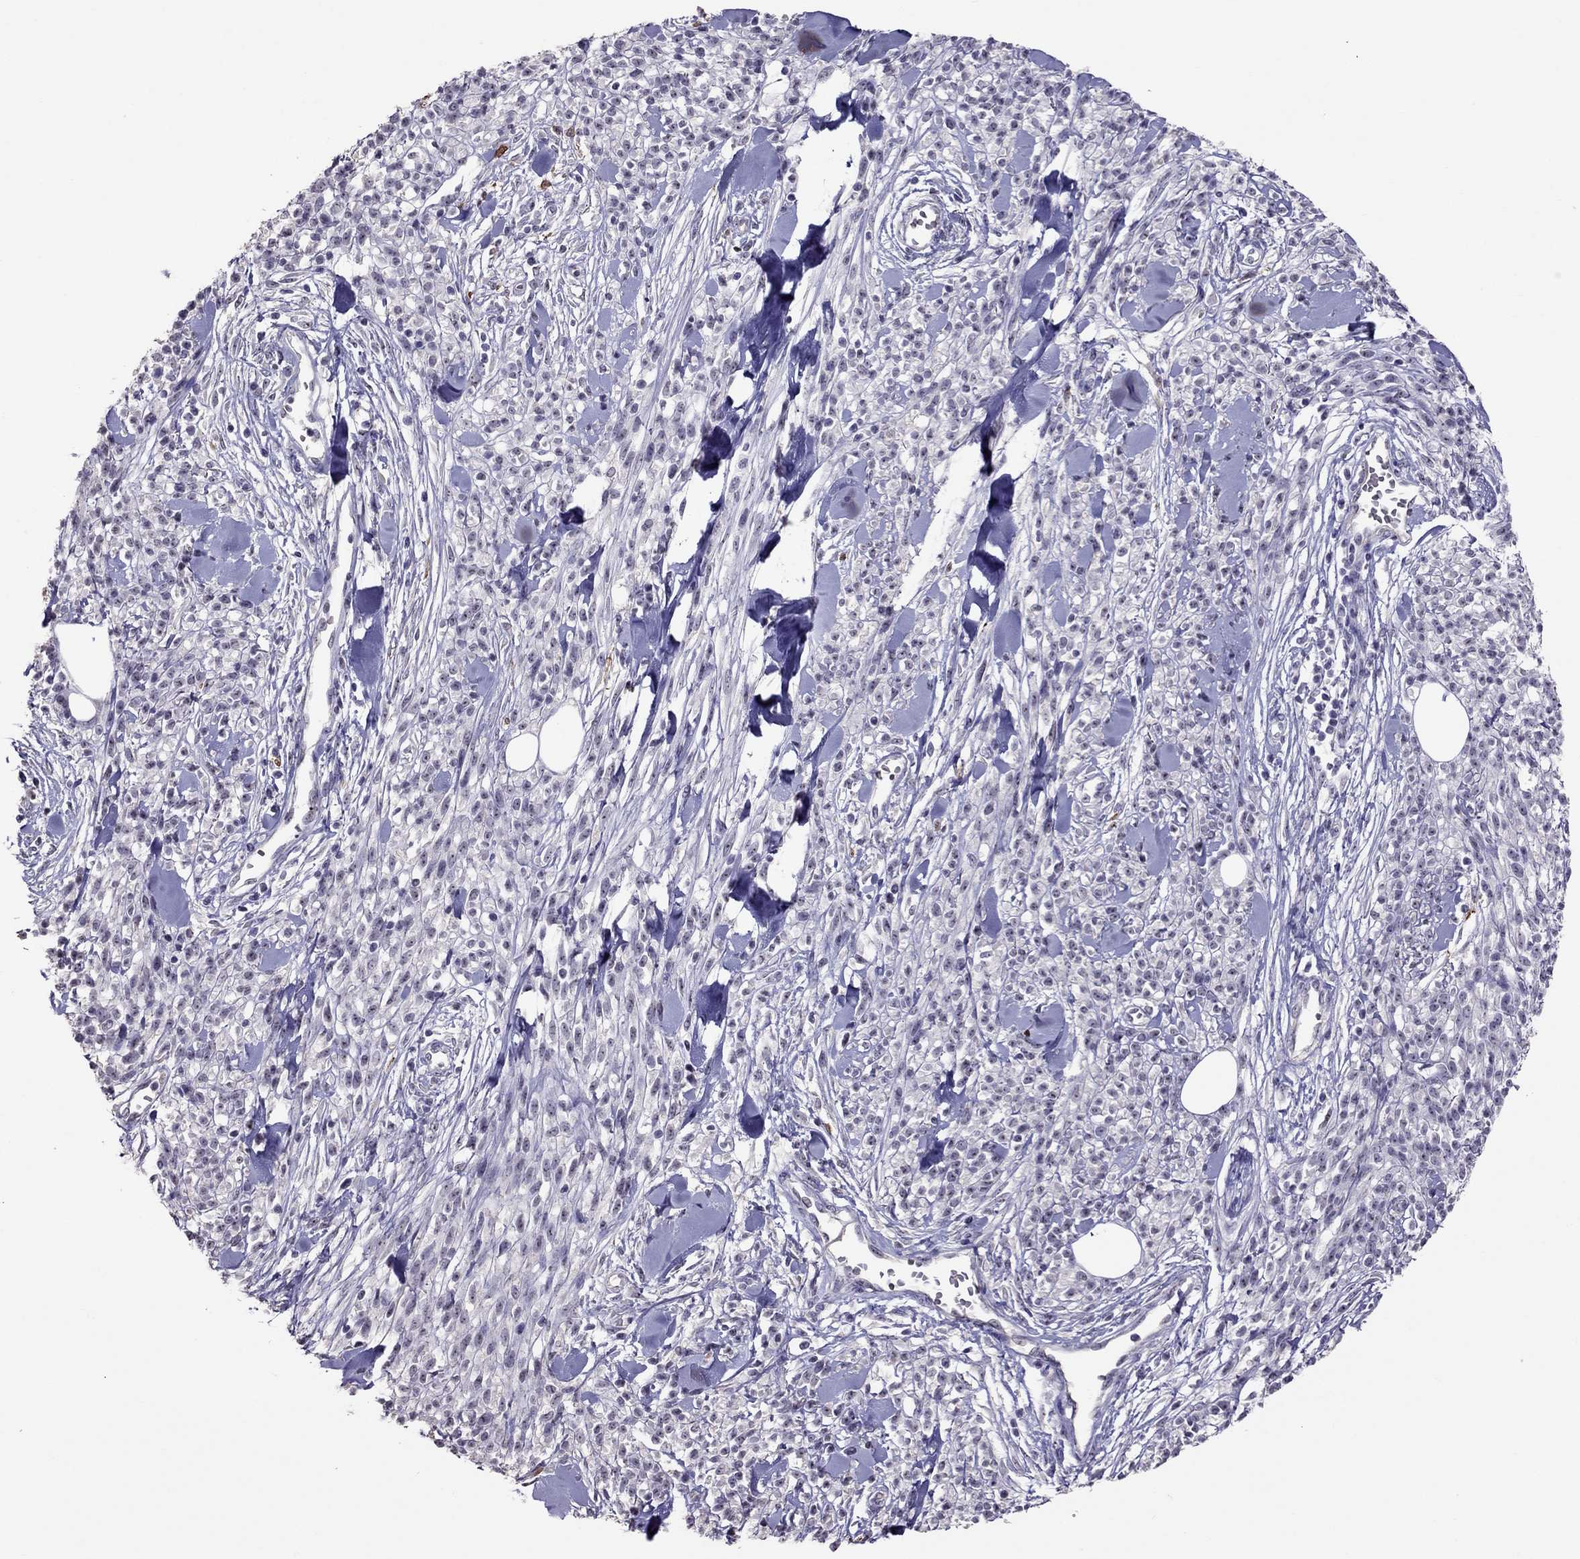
{"staining": {"intensity": "negative", "quantity": "none", "location": "none"}, "tissue": "melanoma", "cell_type": "Tumor cells", "image_type": "cancer", "snomed": [{"axis": "morphology", "description": "Malignant melanoma, NOS"}, {"axis": "topography", "description": "Skin"}, {"axis": "topography", "description": "Skin of trunk"}], "caption": "Human melanoma stained for a protein using immunohistochemistry exhibits no positivity in tumor cells.", "gene": "LRRC46", "patient": {"sex": "male", "age": 74}}